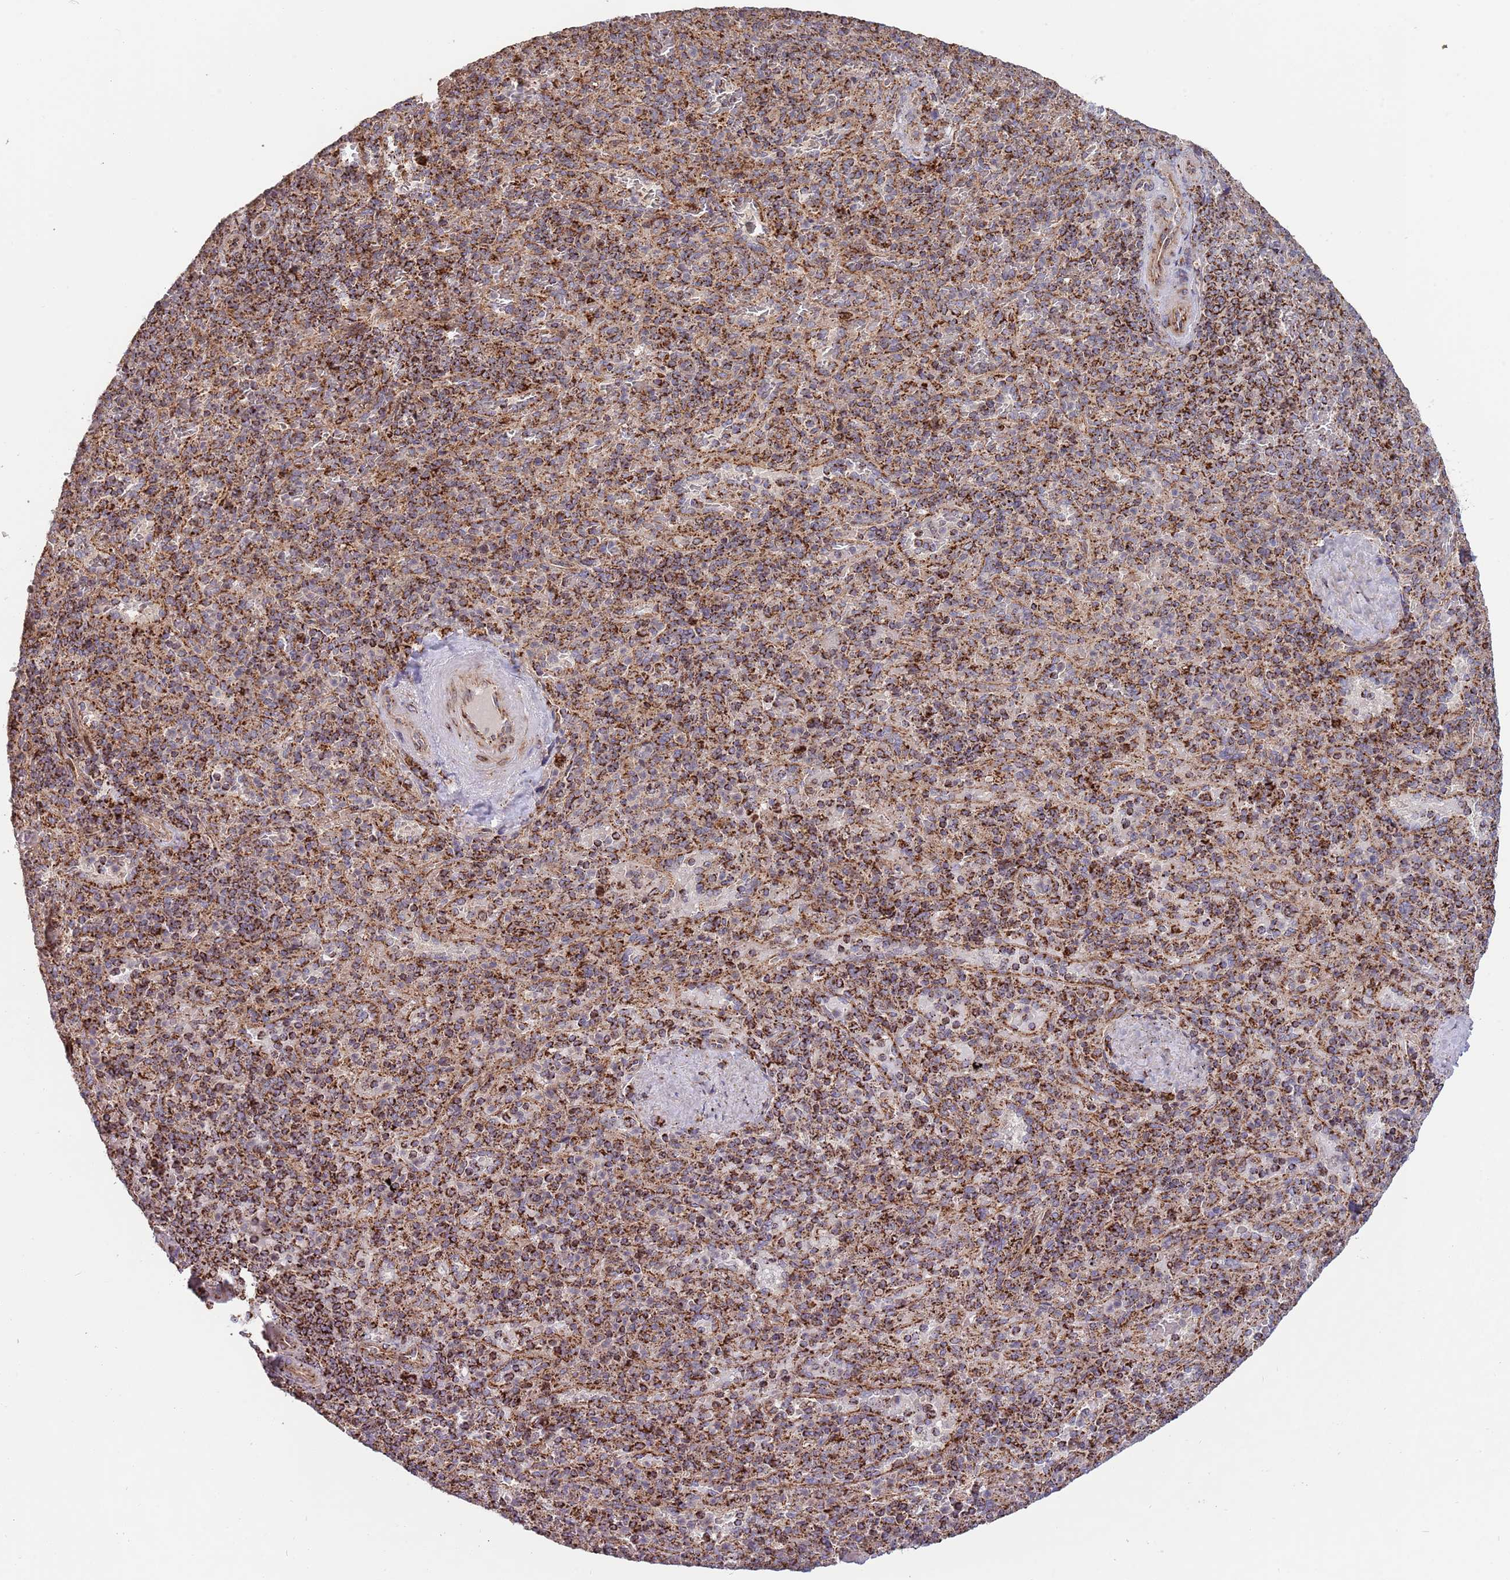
{"staining": {"intensity": "strong", "quantity": "<25%", "location": "cytoplasmic/membranous"}, "tissue": "spleen", "cell_type": "Cells in red pulp", "image_type": "normal", "snomed": [{"axis": "morphology", "description": "Normal tissue, NOS"}, {"axis": "topography", "description": "Spleen"}], "caption": "IHC micrograph of normal spleen: human spleen stained using immunohistochemistry displays medium levels of strong protein expression localized specifically in the cytoplasmic/membranous of cells in red pulp, appearing as a cytoplasmic/membranous brown color.", "gene": "ATP5PD", "patient": {"sex": "male", "age": 82}}